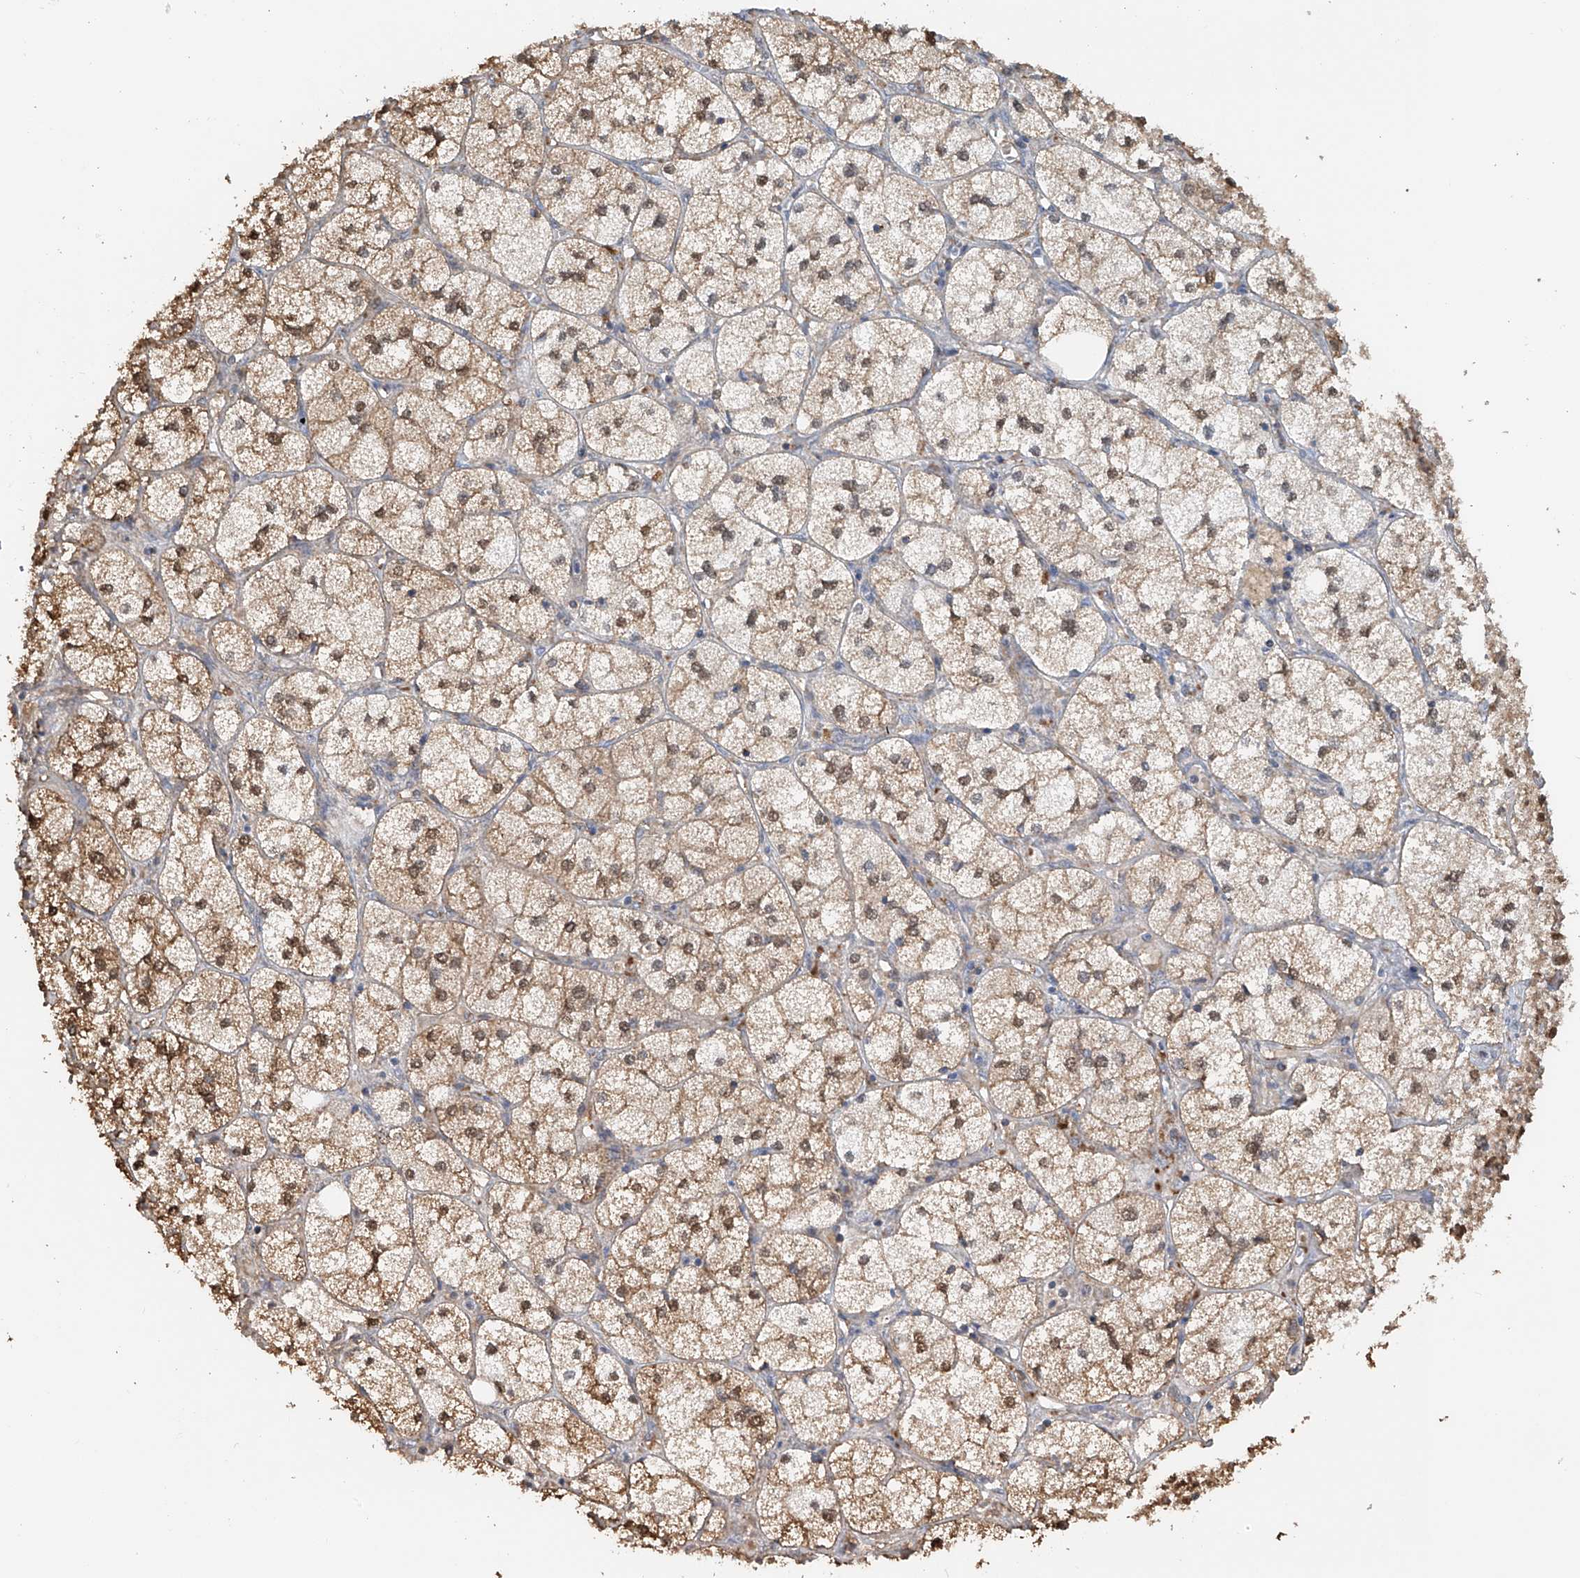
{"staining": {"intensity": "moderate", "quantity": ">75%", "location": "cytoplasmic/membranous,nuclear"}, "tissue": "adrenal gland", "cell_type": "Glandular cells", "image_type": "normal", "snomed": [{"axis": "morphology", "description": "Normal tissue, NOS"}, {"axis": "topography", "description": "Adrenal gland"}], "caption": "Immunohistochemistry image of unremarkable adrenal gland stained for a protein (brown), which reveals medium levels of moderate cytoplasmic/membranous,nuclear expression in approximately >75% of glandular cells.", "gene": "PMM1", "patient": {"sex": "female", "age": 61}}